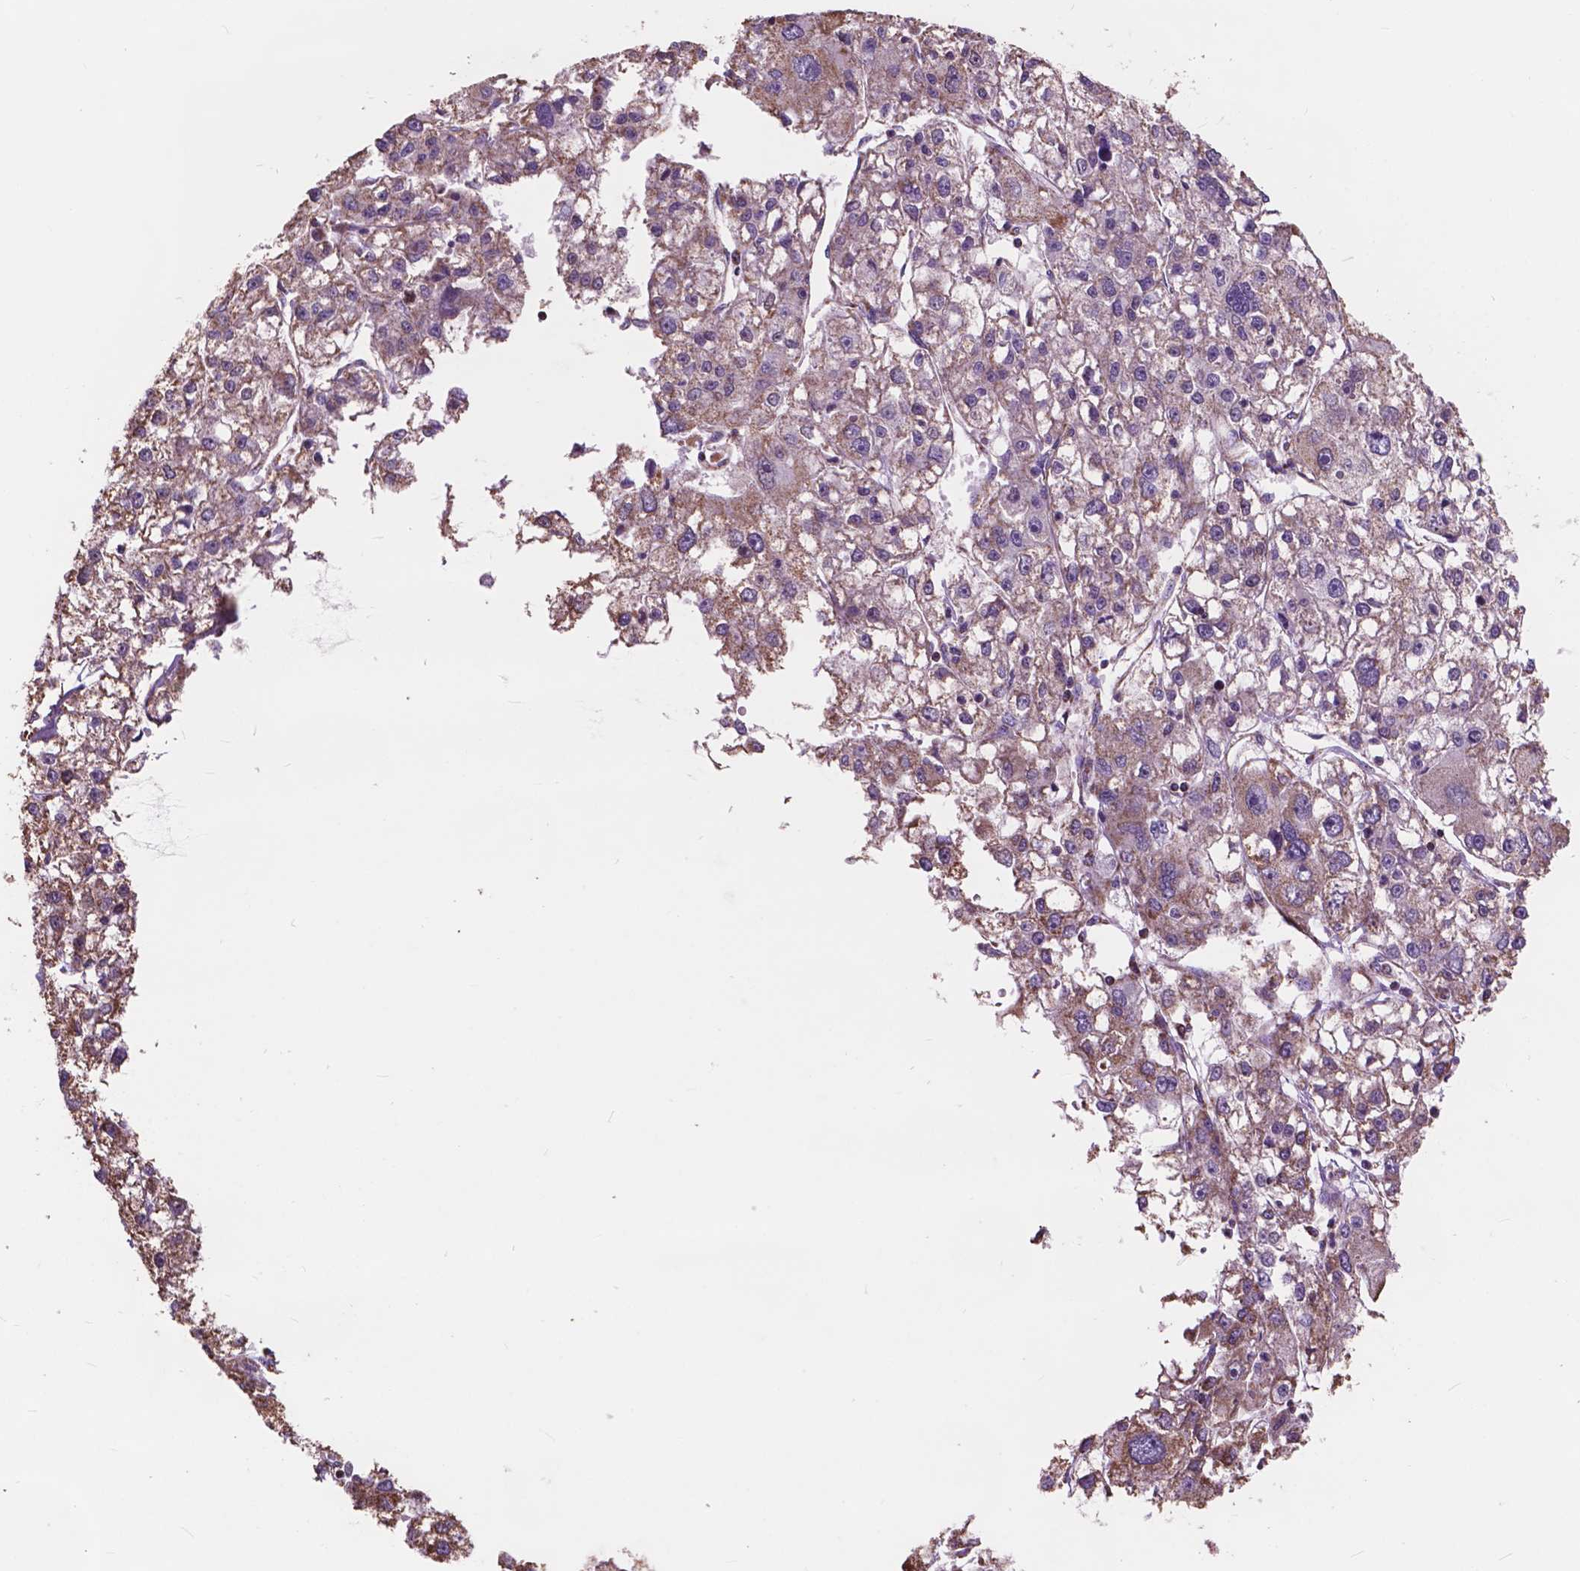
{"staining": {"intensity": "weak", "quantity": "25%-75%", "location": "cytoplasmic/membranous"}, "tissue": "liver cancer", "cell_type": "Tumor cells", "image_type": "cancer", "snomed": [{"axis": "morphology", "description": "Carcinoma, Hepatocellular, NOS"}, {"axis": "topography", "description": "Liver"}], "caption": "An image of liver cancer stained for a protein displays weak cytoplasmic/membranous brown staining in tumor cells.", "gene": "SCOC", "patient": {"sex": "male", "age": 56}}